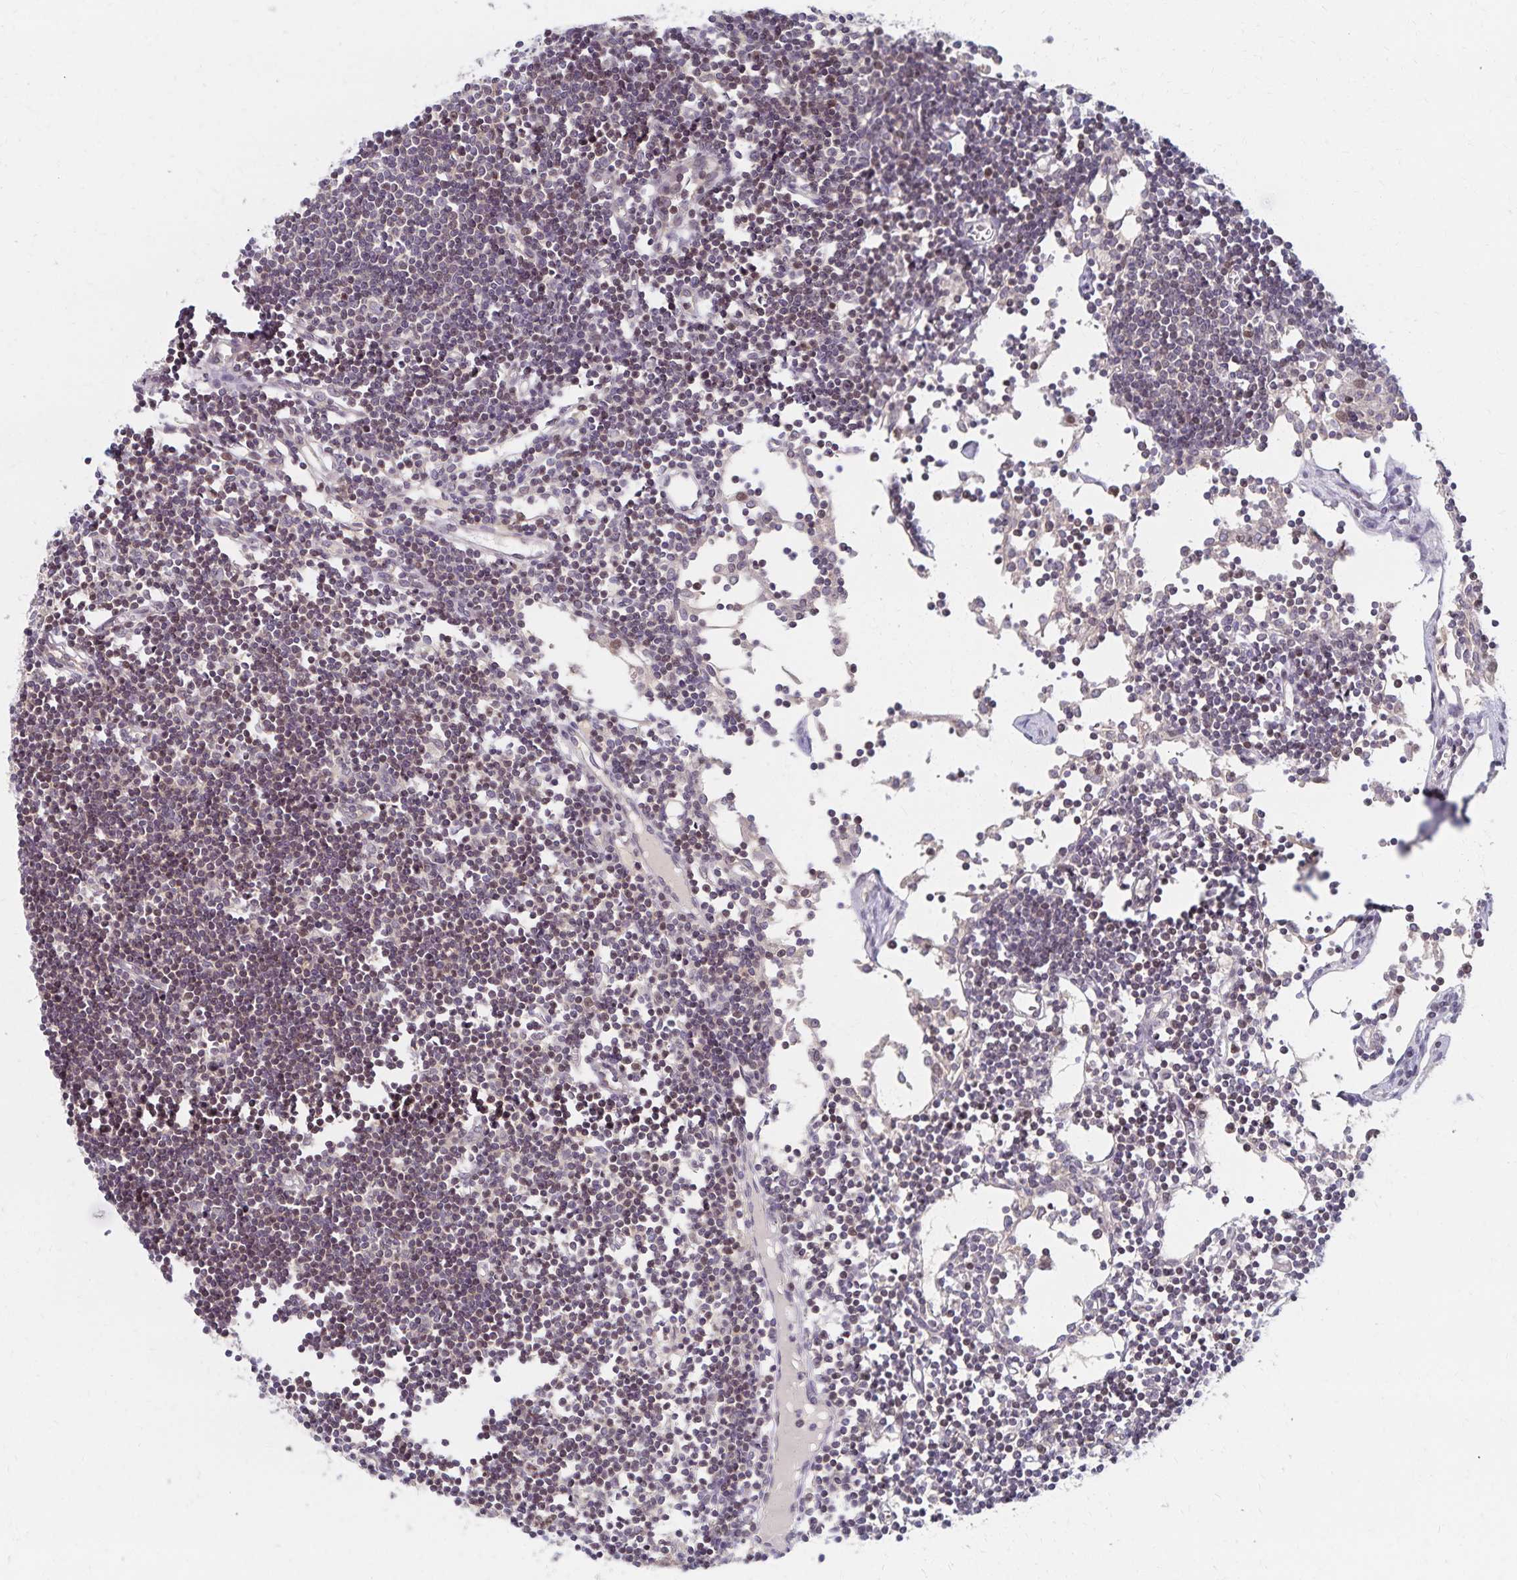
{"staining": {"intensity": "negative", "quantity": "none", "location": "none"}, "tissue": "lymph node", "cell_type": "Germinal center cells", "image_type": "normal", "snomed": [{"axis": "morphology", "description": "Normal tissue, NOS"}, {"axis": "topography", "description": "Lymph node"}], "caption": "The micrograph exhibits no staining of germinal center cells in normal lymph node.", "gene": "RAB9B", "patient": {"sex": "female", "age": 65}}